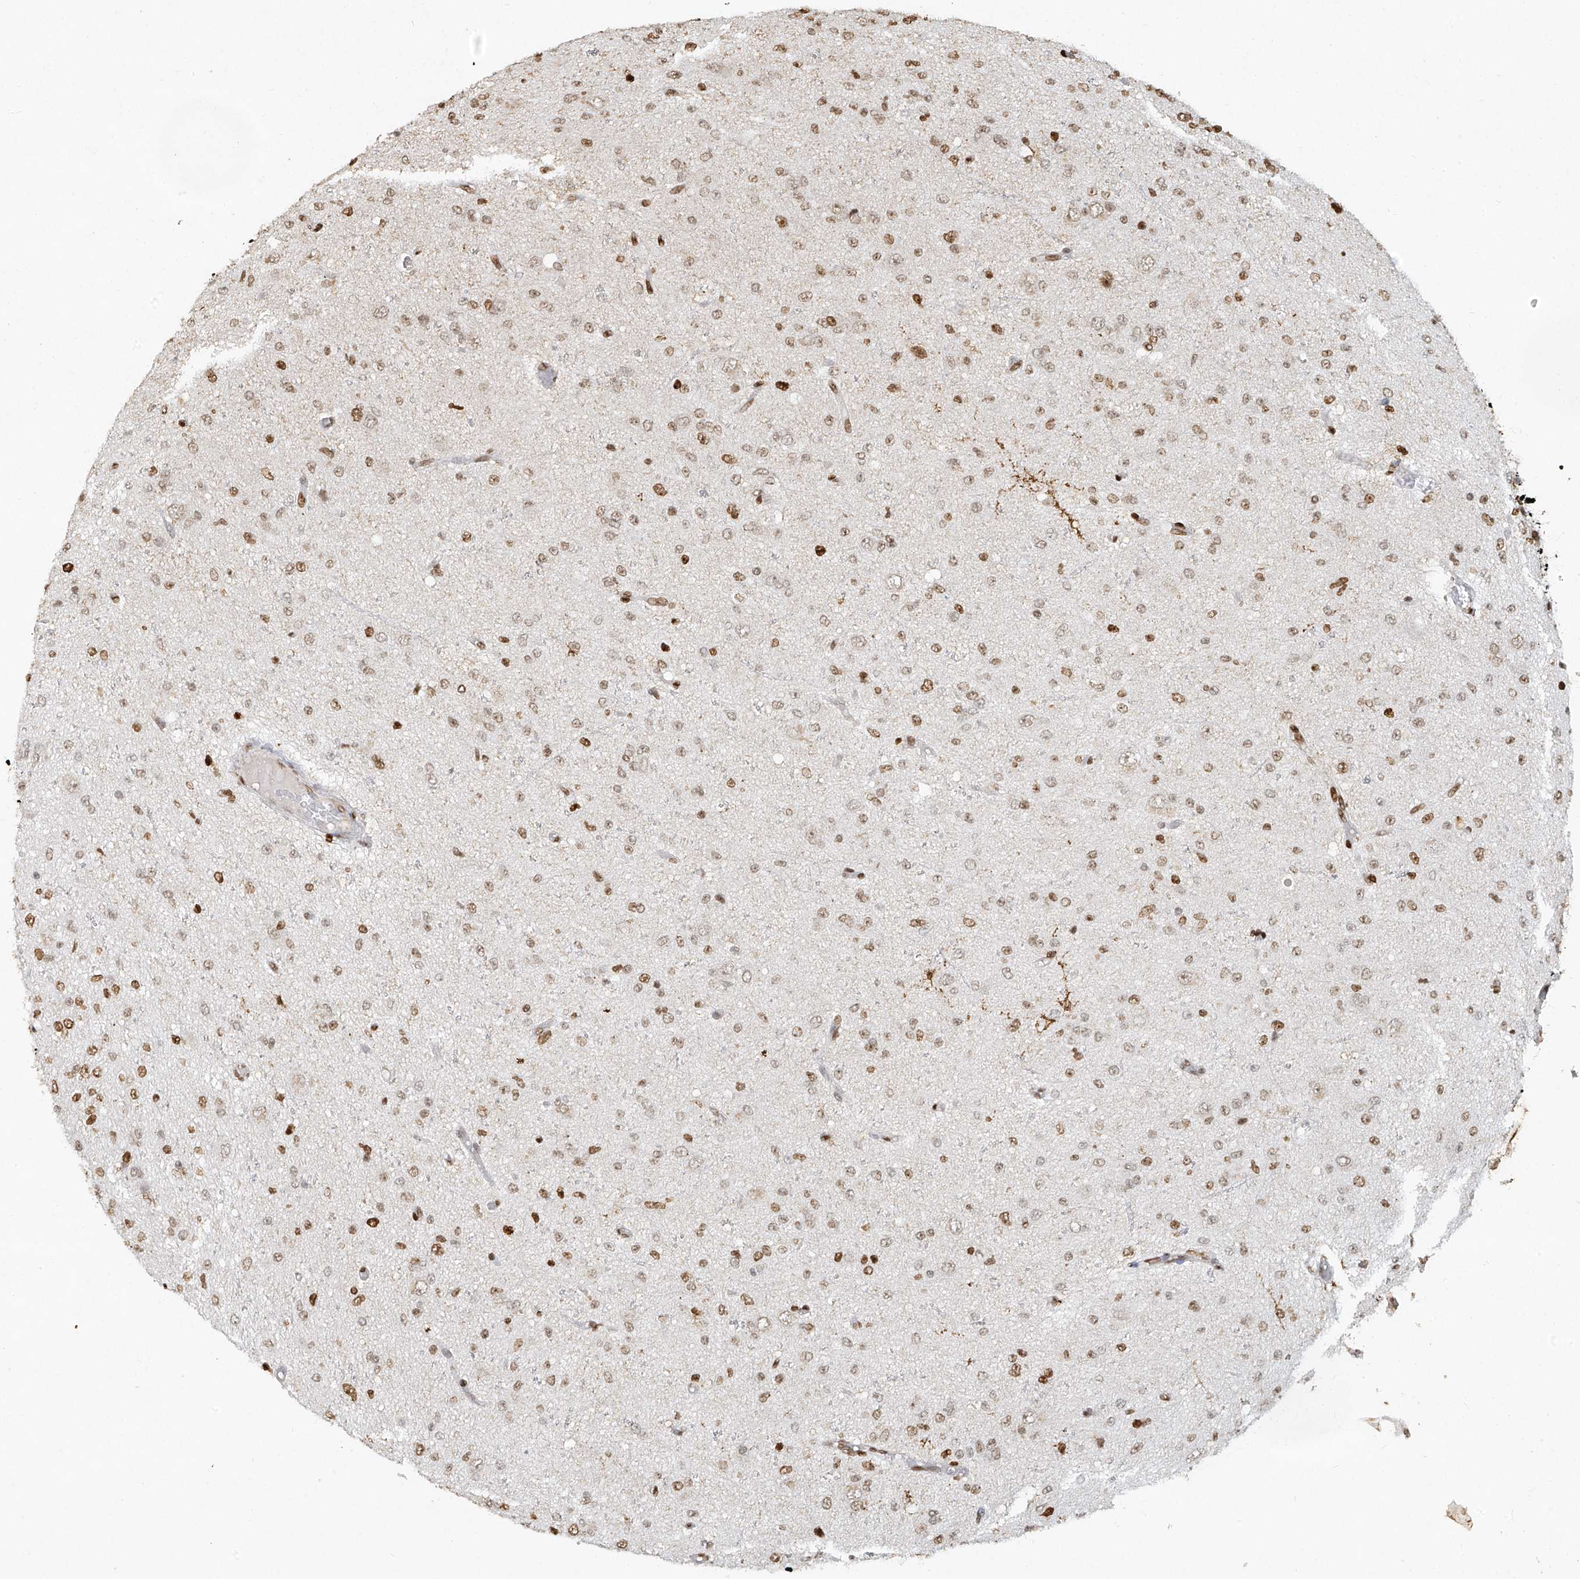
{"staining": {"intensity": "strong", "quantity": ">75%", "location": "nuclear"}, "tissue": "glioma", "cell_type": "Tumor cells", "image_type": "cancer", "snomed": [{"axis": "morphology", "description": "Glioma, malignant, High grade"}, {"axis": "topography", "description": "pancreas cauda"}], "caption": "Immunohistochemistry photomicrograph of human glioma stained for a protein (brown), which shows high levels of strong nuclear staining in approximately >75% of tumor cells.", "gene": "ATRIP", "patient": {"sex": "male", "age": 60}}